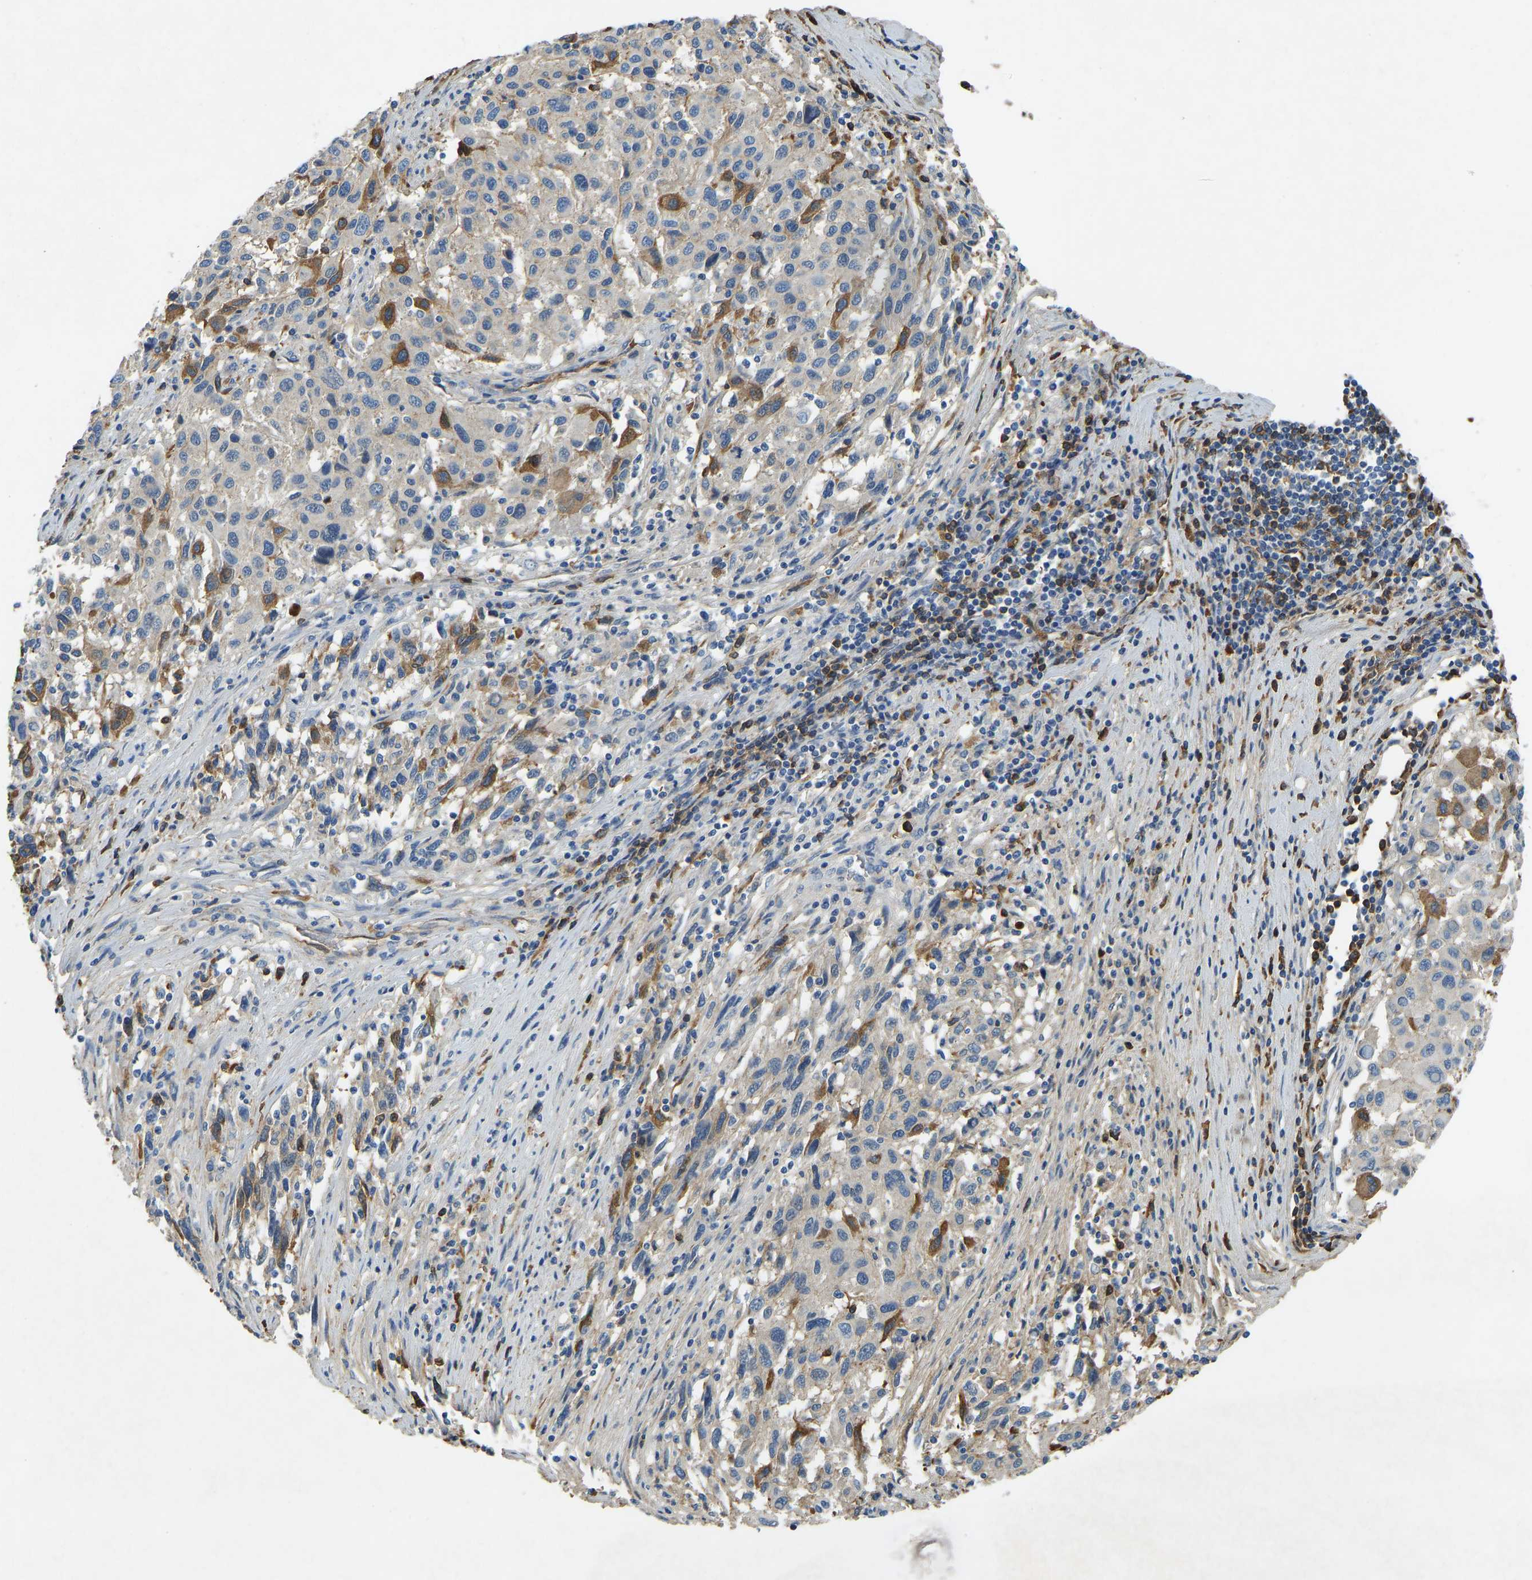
{"staining": {"intensity": "moderate", "quantity": "<25%", "location": "cytoplasmic/membranous"}, "tissue": "melanoma", "cell_type": "Tumor cells", "image_type": "cancer", "snomed": [{"axis": "morphology", "description": "Malignant melanoma, Metastatic site"}, {"axis": "topography", "description": "Lymph node"}], "caption": "This is an image of IHC staining of malignant melanoma (metastatic site), which shows moderate positivity in the cytoplasmic/membranous of tumor cells.", "gene": "THBS4", "patient": {"sex": "male", "age": 61}}